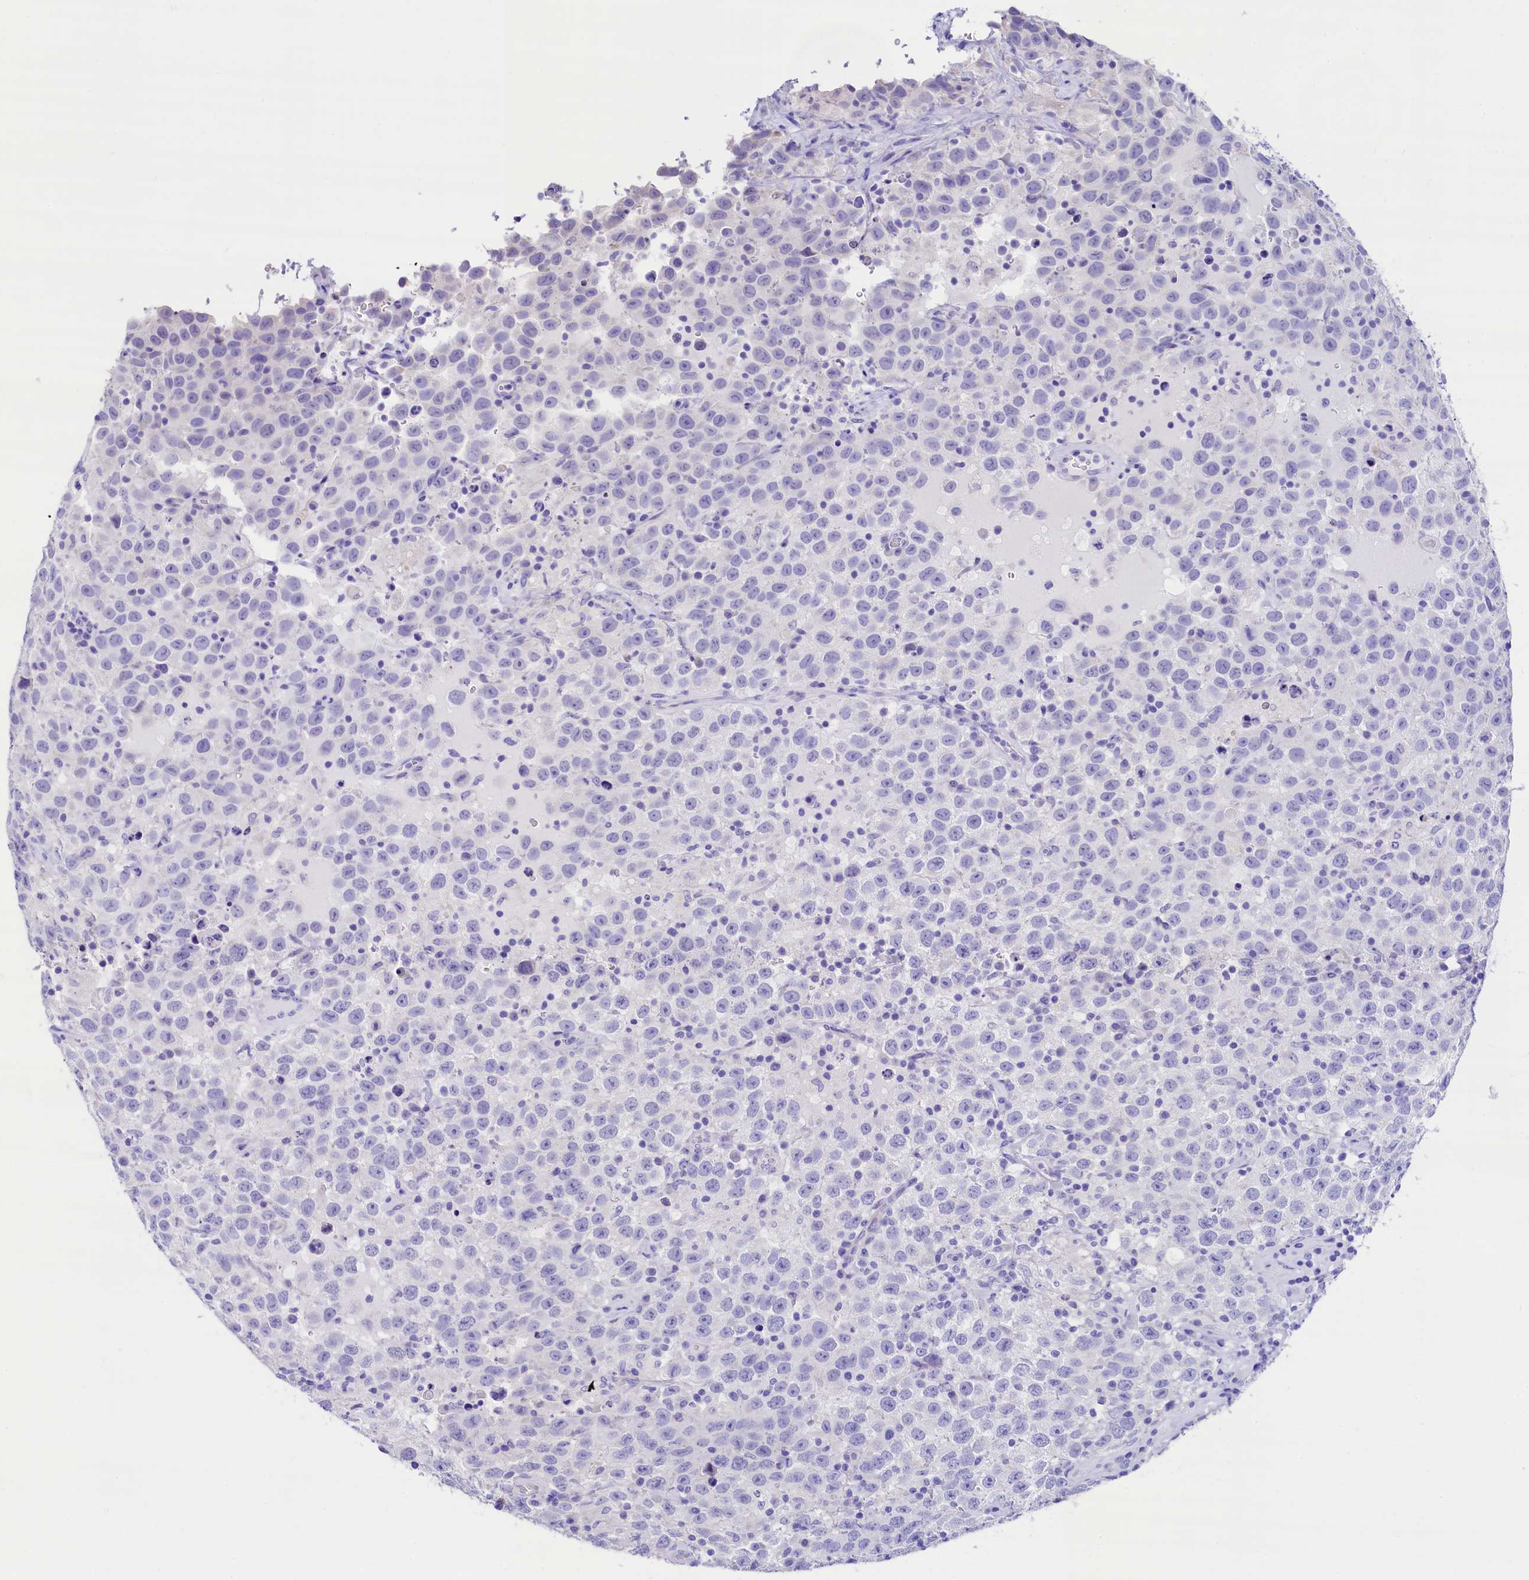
{"staining": {"intensity": "negative", "quantity": "none", "location": "none"}, "tissue": "testis cancer", "cell_type": "Tumor cells", "image_type": "cancer", "snomed": [{"axis": "morphology", "description": "Seminoma, NOS"}, {"axis": "topography", "description": "Testis"}], "caption": "This is an IHC photomicrograph of human seminoma (testis). There is no expression in tumor cells.", "gene": "RBP3", "patient": {"sex": "male", "age": 41}}